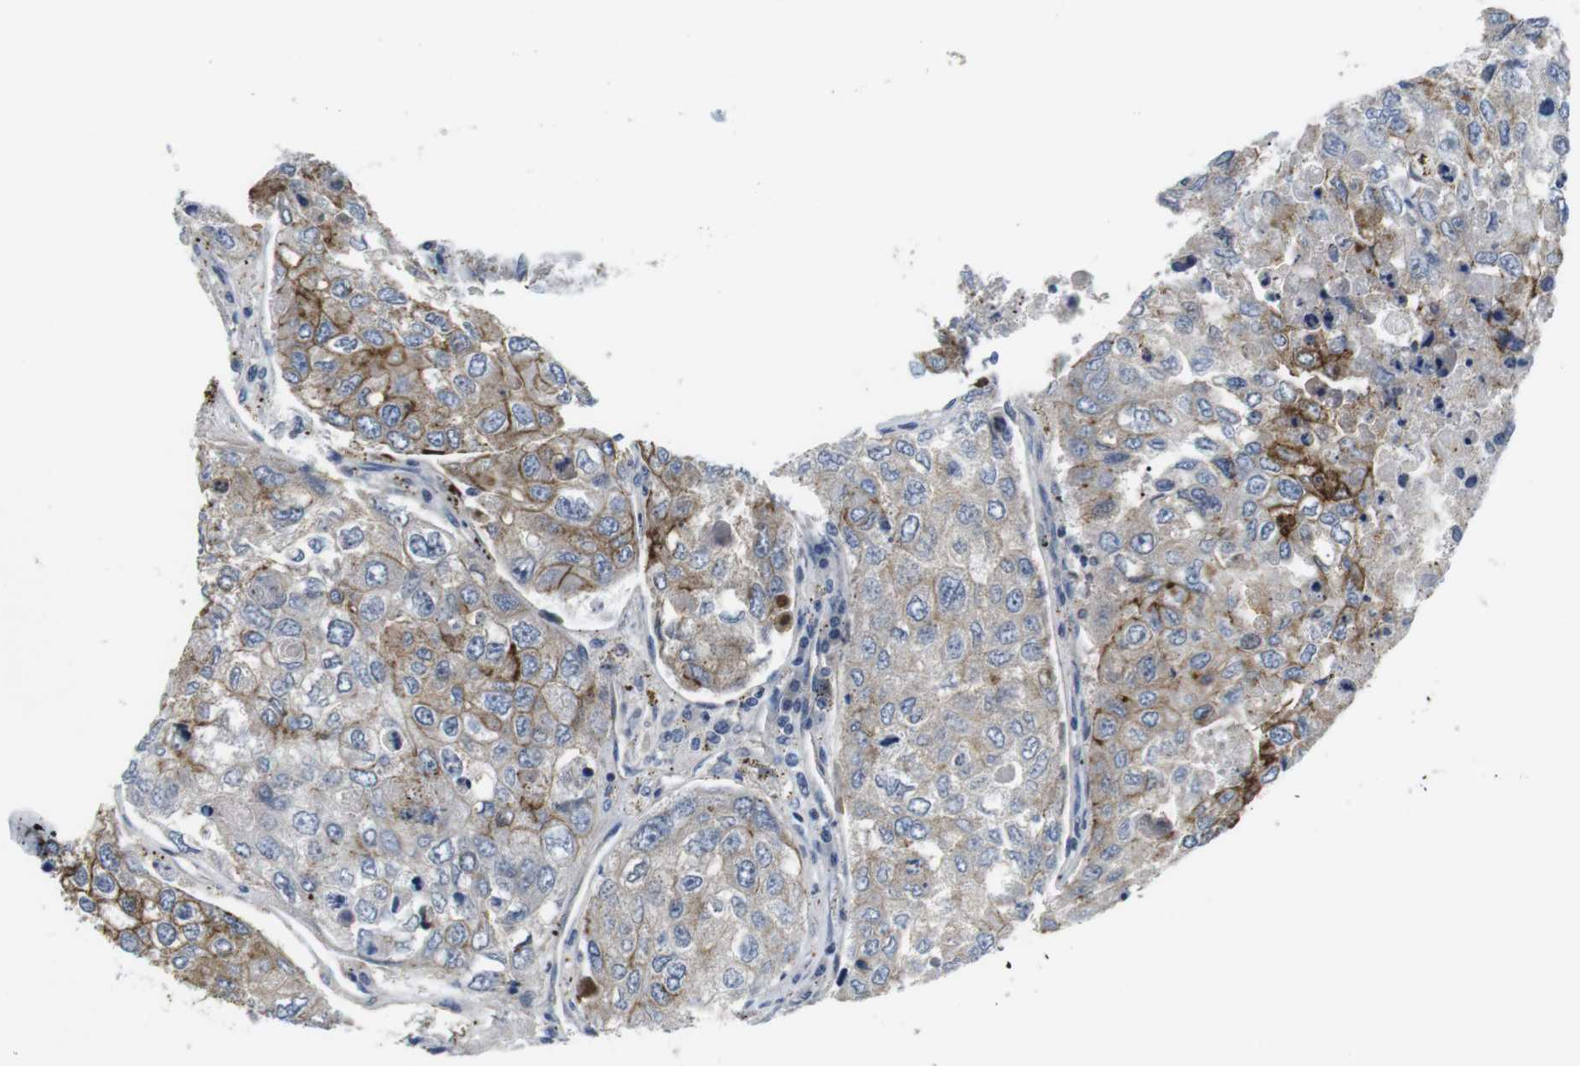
{"staining": {"intensity": "strong", "quantity": "25%-75%", "location": "cytoplasmic/membranous"}, "tissue": "urothelial cancer", "cell_type": "Tumor cells", "image_type": "cancer", "snomed": [{"axis": "morphology", "description": "Urothelial carcinoma, High grade"}, {"axis": "topography", "description": "Lymph node"}, {"axis": "topography", "description": "Urinary bladder"}], "caption": "There is high levels of strong cytoplasmic/membranous expression in tumor cells of urothelial cancer, as demonstrated by immunohistochemical staining (brown color).", "gene": "NECTIN1", "patient": {"sex": "male", "age": 51}}